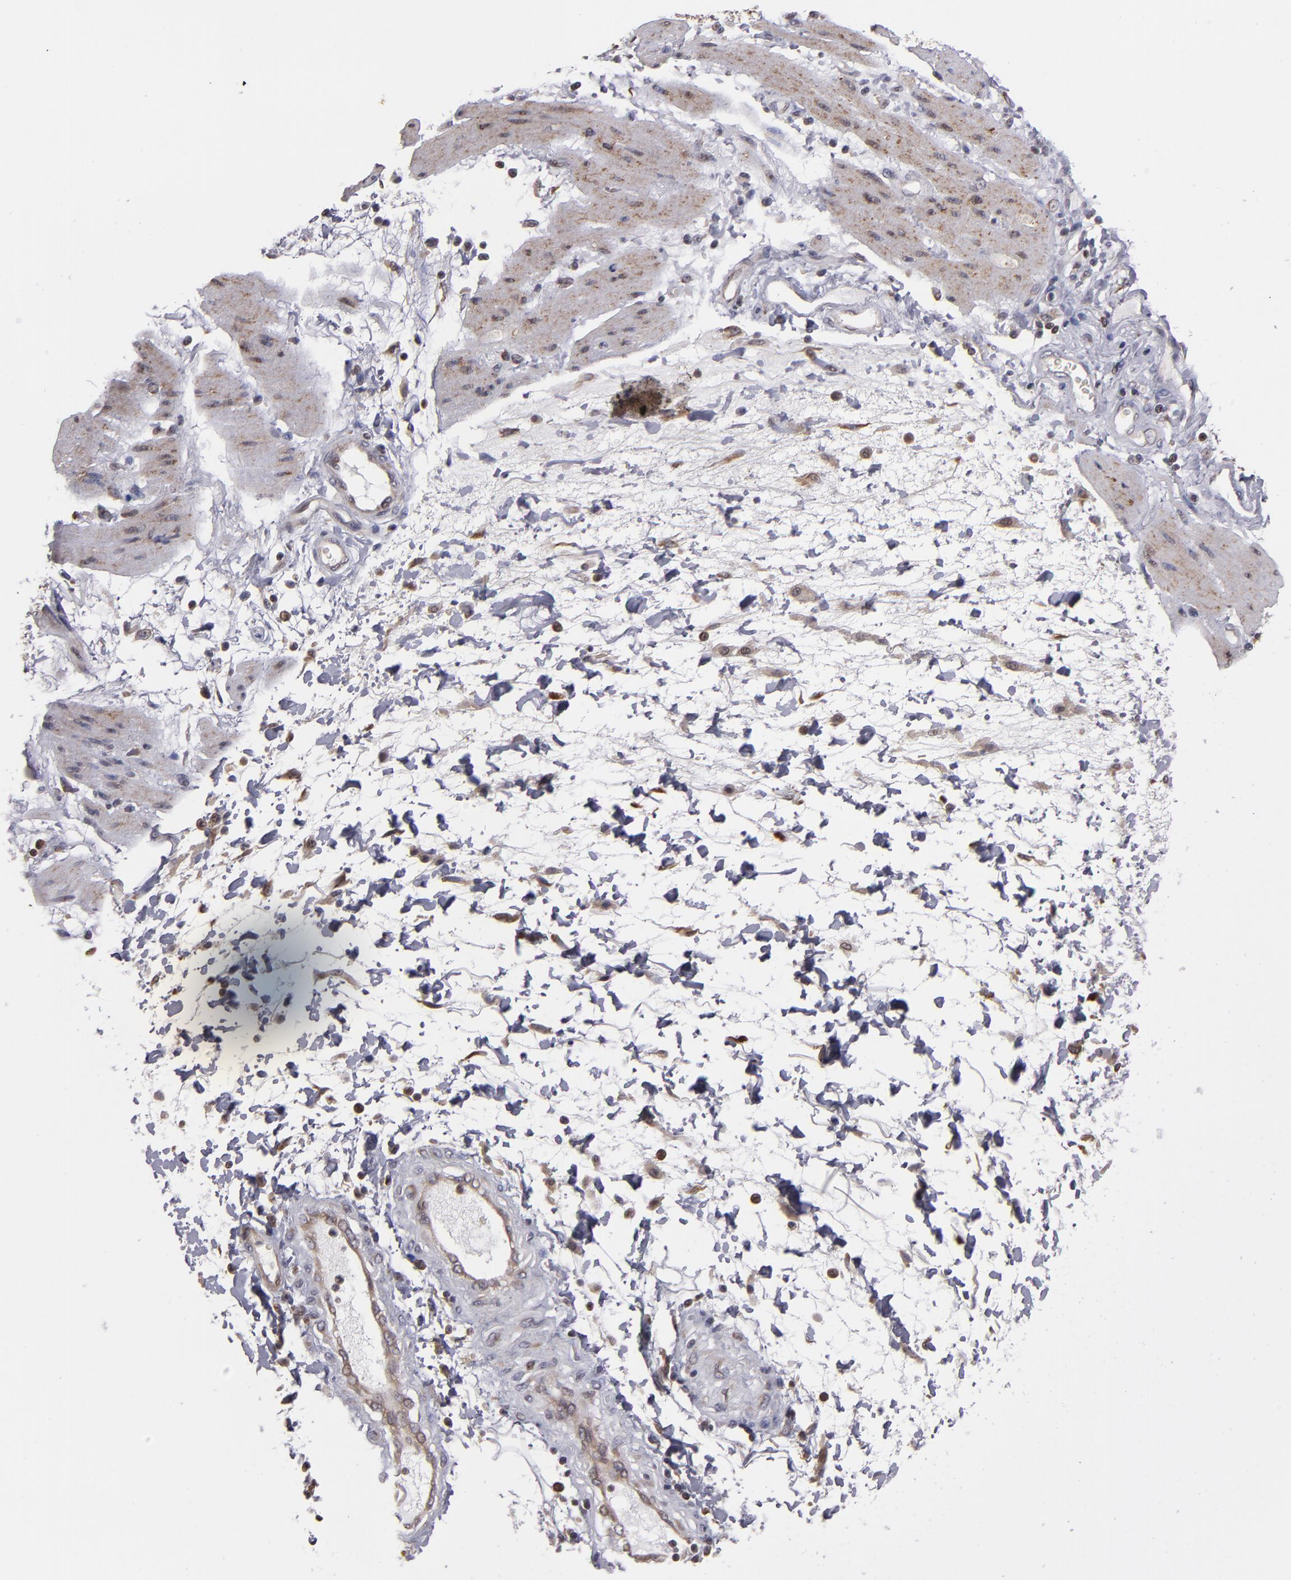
{"staining": {"intensity": "weak", "quantity": ">75%", "location": "cytoplasmic/membranous"}, "tissue": "stomach cancer", "cell_type": "Tumor cells", "image_type": "cancer", "snomed": [{"axis": "morphology", "description": "Adenocarcinoma, NOS"}, {"axis": "topography", "description": "Pancreas"}, {"axis": "topography", "description": "Stomach, upper"}], "caption": "Immunohistochemical staining of human adenocarcinoma (stomach) reveals low levels of weak cytoplasmic/membranous positivity in approximately >75% of tumor cells. (Stains: DAB in brown, nuclei in blue, Microscopy: brightfield microscopy at high magnification).", "gene": "CASP1", "patient": {"sex": "male", "age": 77}}